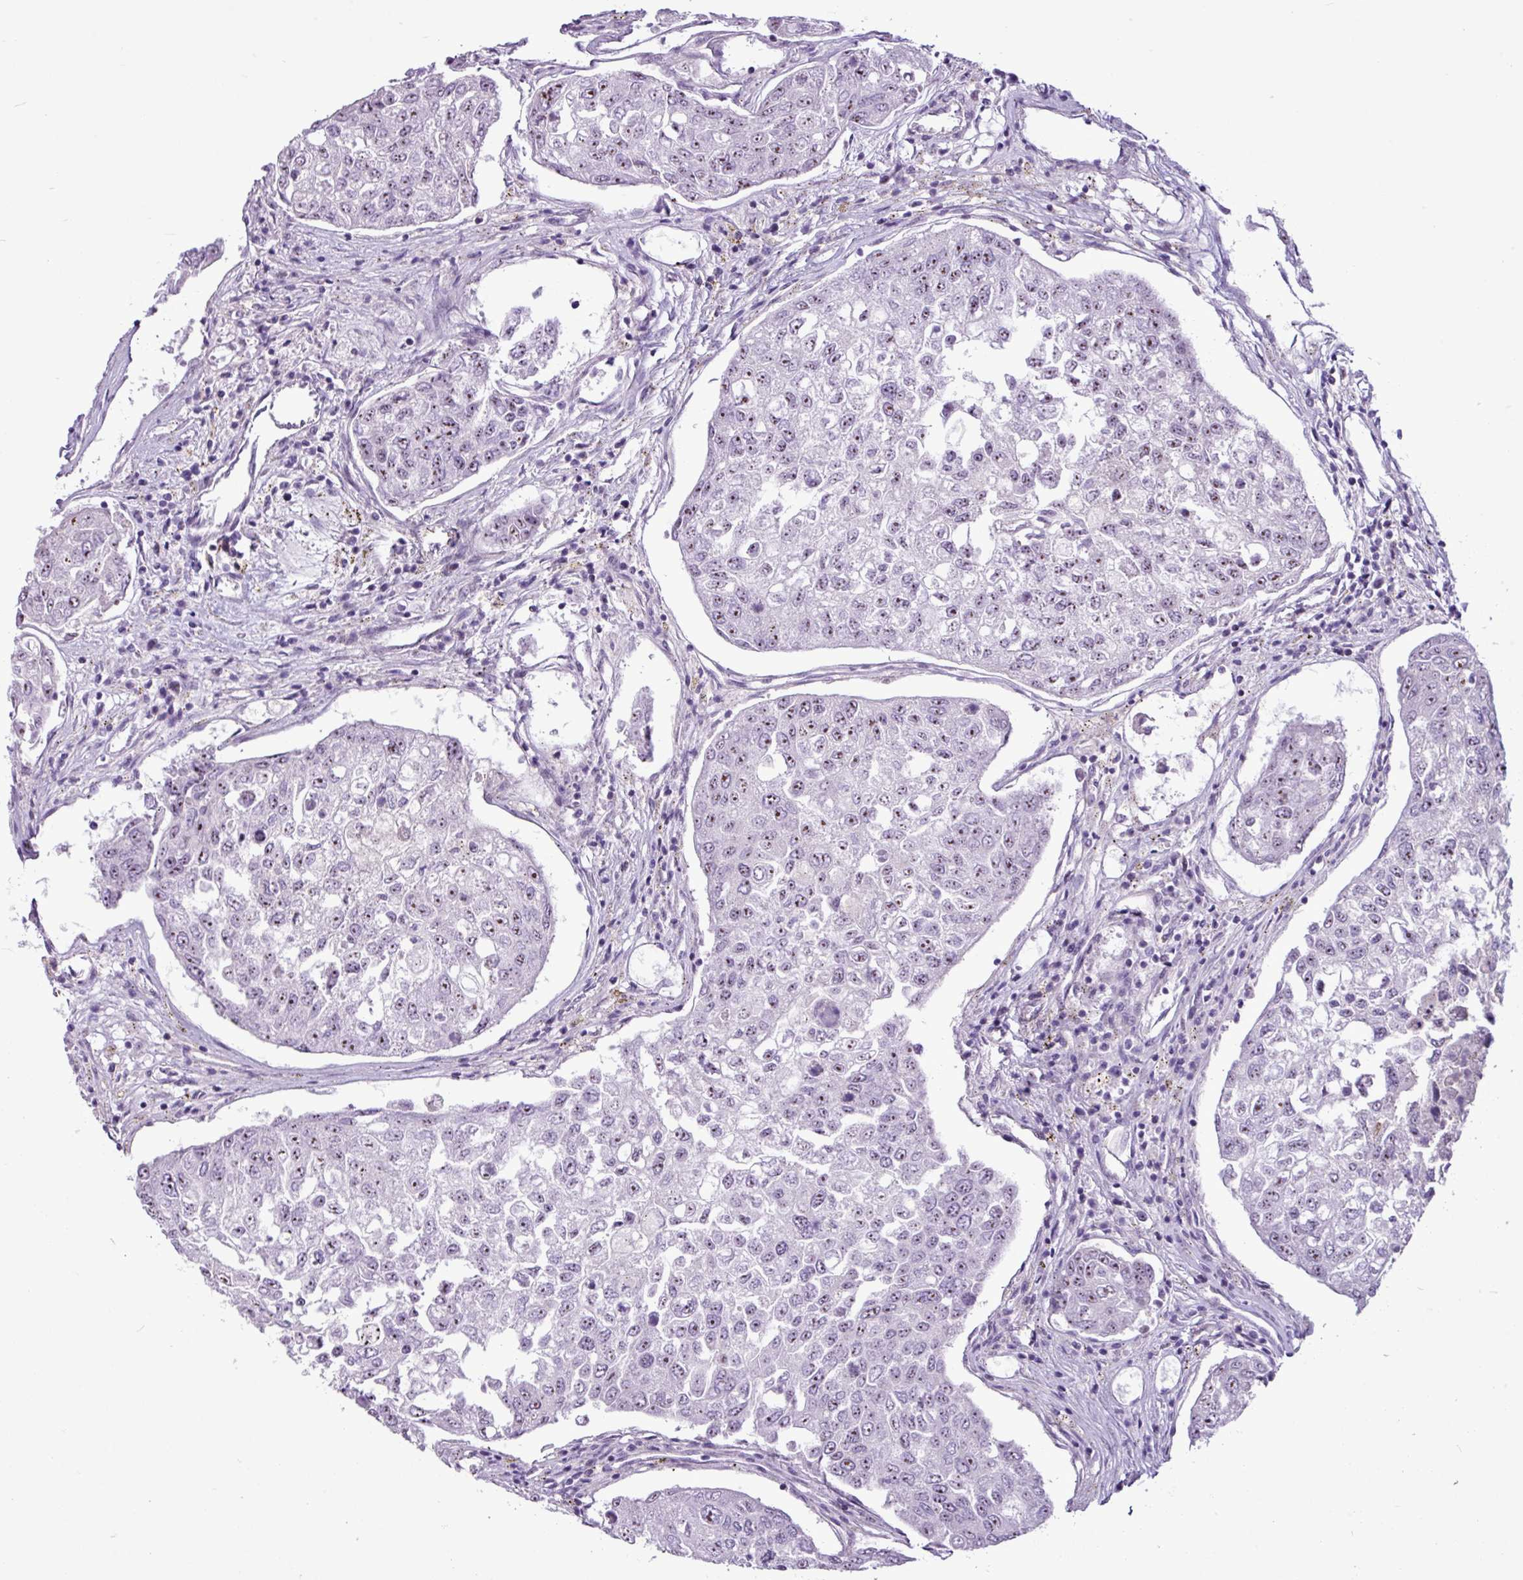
{"staining": {"intensity": "moderate", "quantity": ">75%", "location": "nuclear"}, "tissue": "urothelial cancer", "cell_type": "Tumor cells", "image_type": "cancer", "snomed": [{"axis": "morphology", "description": "Urothelial carcinoma, High grade"}, {"axis": "topography", "description": "Lymph node"}, {"axis": "topography", "description": "Urinary bladder"}], "caption": "Brown immunohistochemical staining in human urothelial carcinoma (high-grade) exhibits moderate nuclear positivity in about >75% of tumor cells.", "gene": "UTP18", "patient": {"sex": "male", "age": 51}}